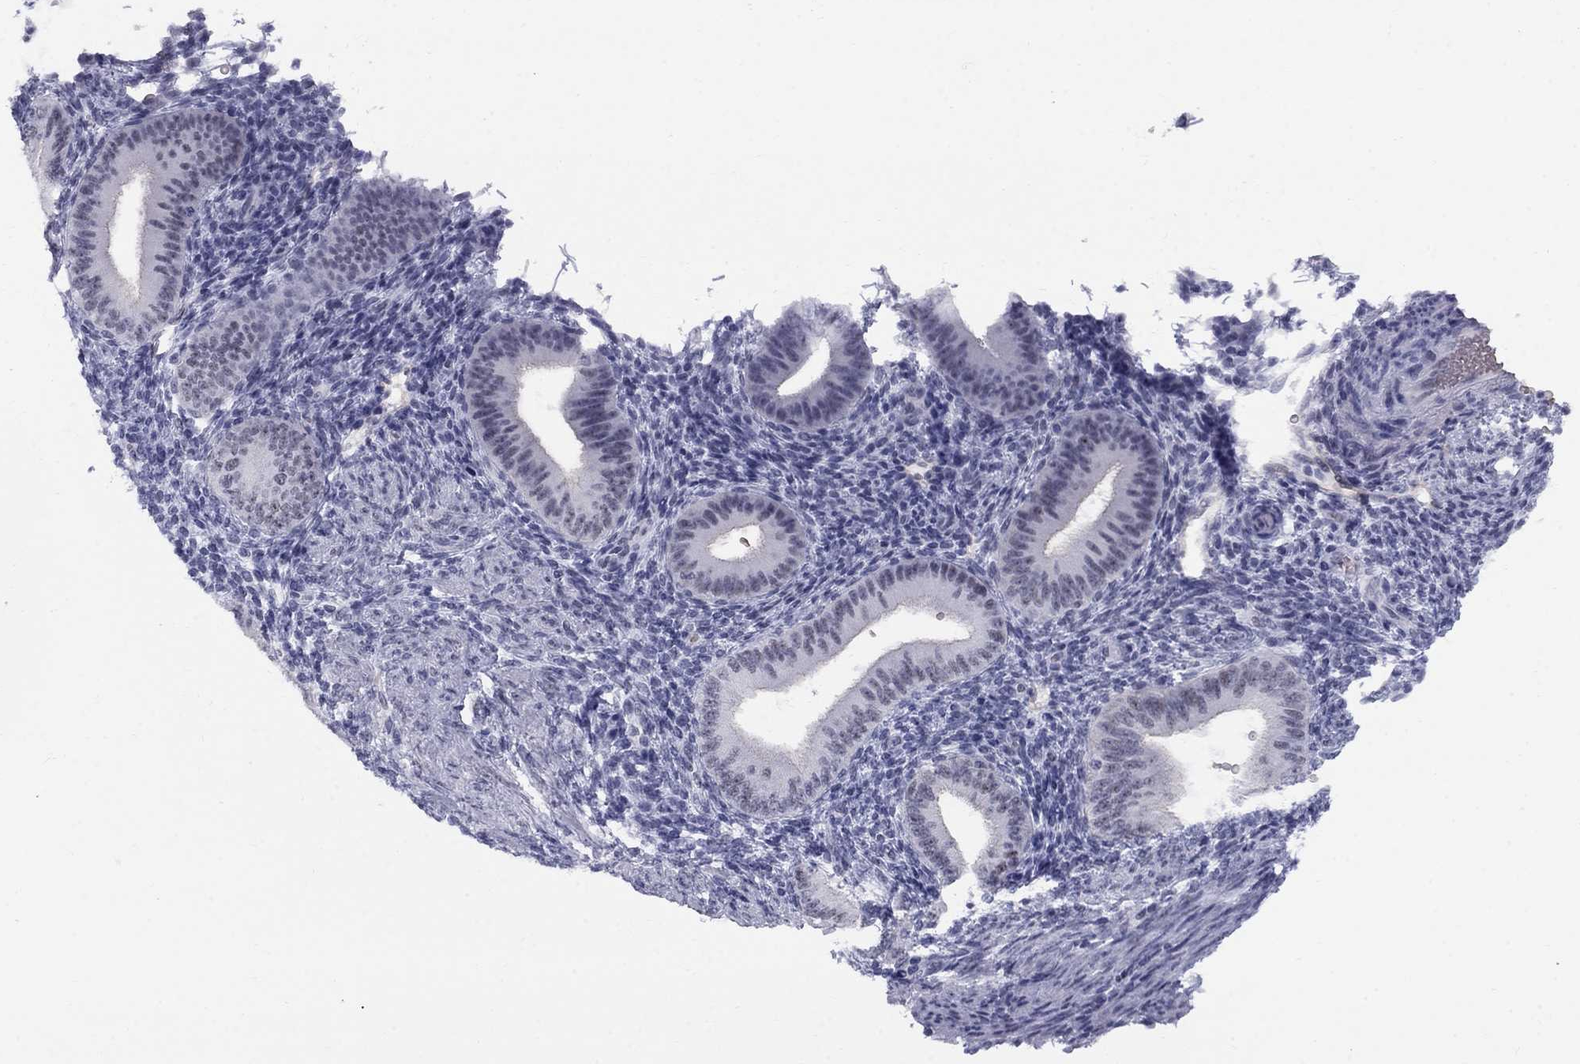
{"staining": {"intensity": "negative", "quantity": "none", "location": "none"}, "tissue": "endometrium", "cell_type": "Cells in endometrial stroma", "image_type": "normal", "snomed": [{"axis": "morphology", "description": "Normal tissue, NOS"}, {"axis": "topography", "description": "Endometrium"}], "caption": "IHC micrograph of benign endometrium stained for a protein (brown), which reveals no expression in cells in endometrial stroma.", "gene": "DMTN", "patient": {"sex": "female", "age": 39}}